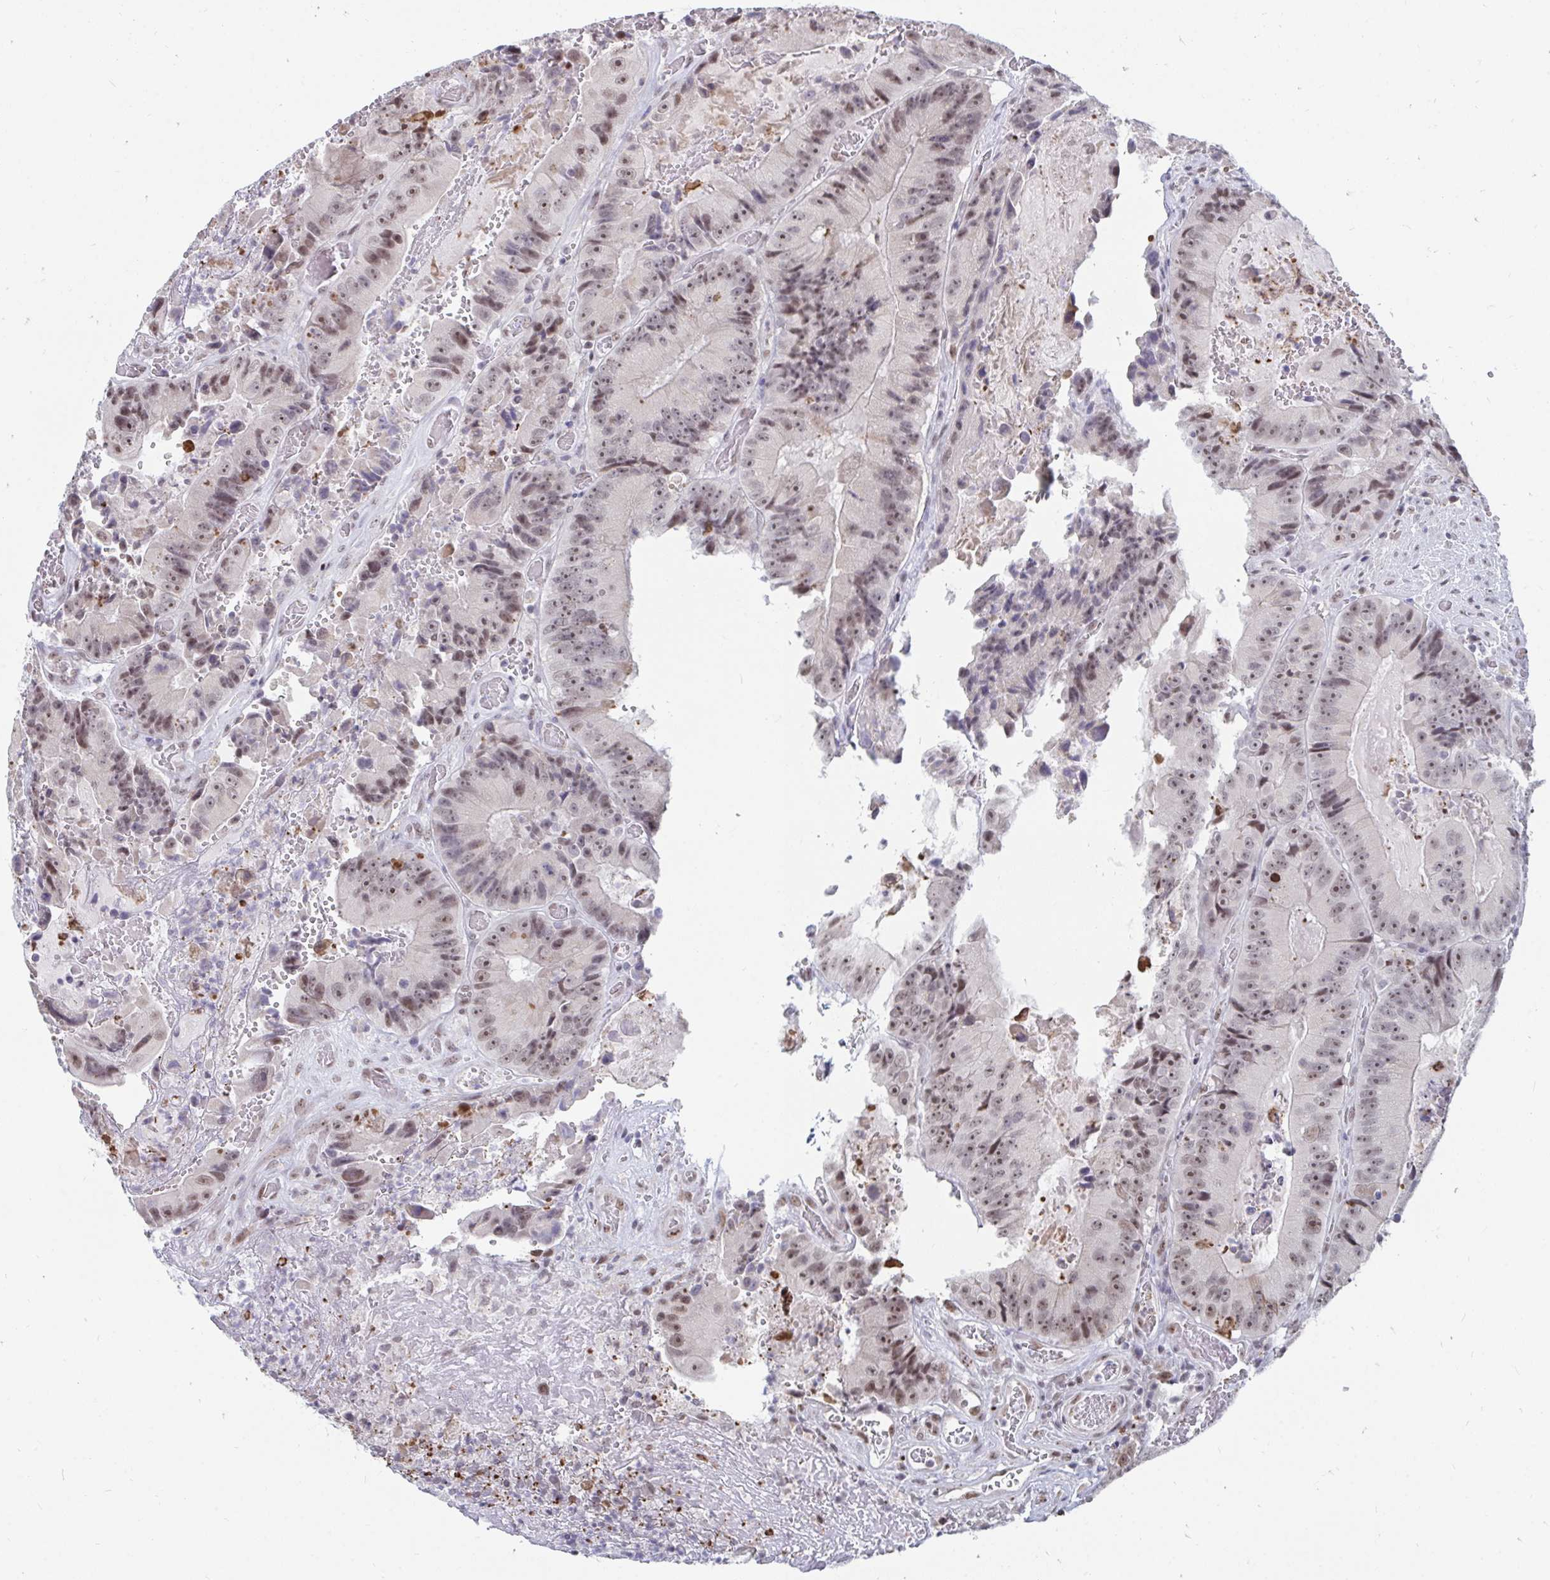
{"staining": {"intensity": "weak", "quantity": ">75%", "location": "nuclear"}, "tissue": "colorectal cancer", "cell_type": "Tumor cells", "image_type": "cancer", "snomed": [{"axis": "morphology", "description": "Adenocarcinoma, NOS"}, {"axis": "topography", "description": "Colon"}], "caption": "About >75% of tumor cells in human colorectal adenocarcinoma exhibit weak nuclear protein expression as visualized by brown immunohistochemical staining.", "gene": "TRIP12", "patient": {"sex": "female", "age": 86}}